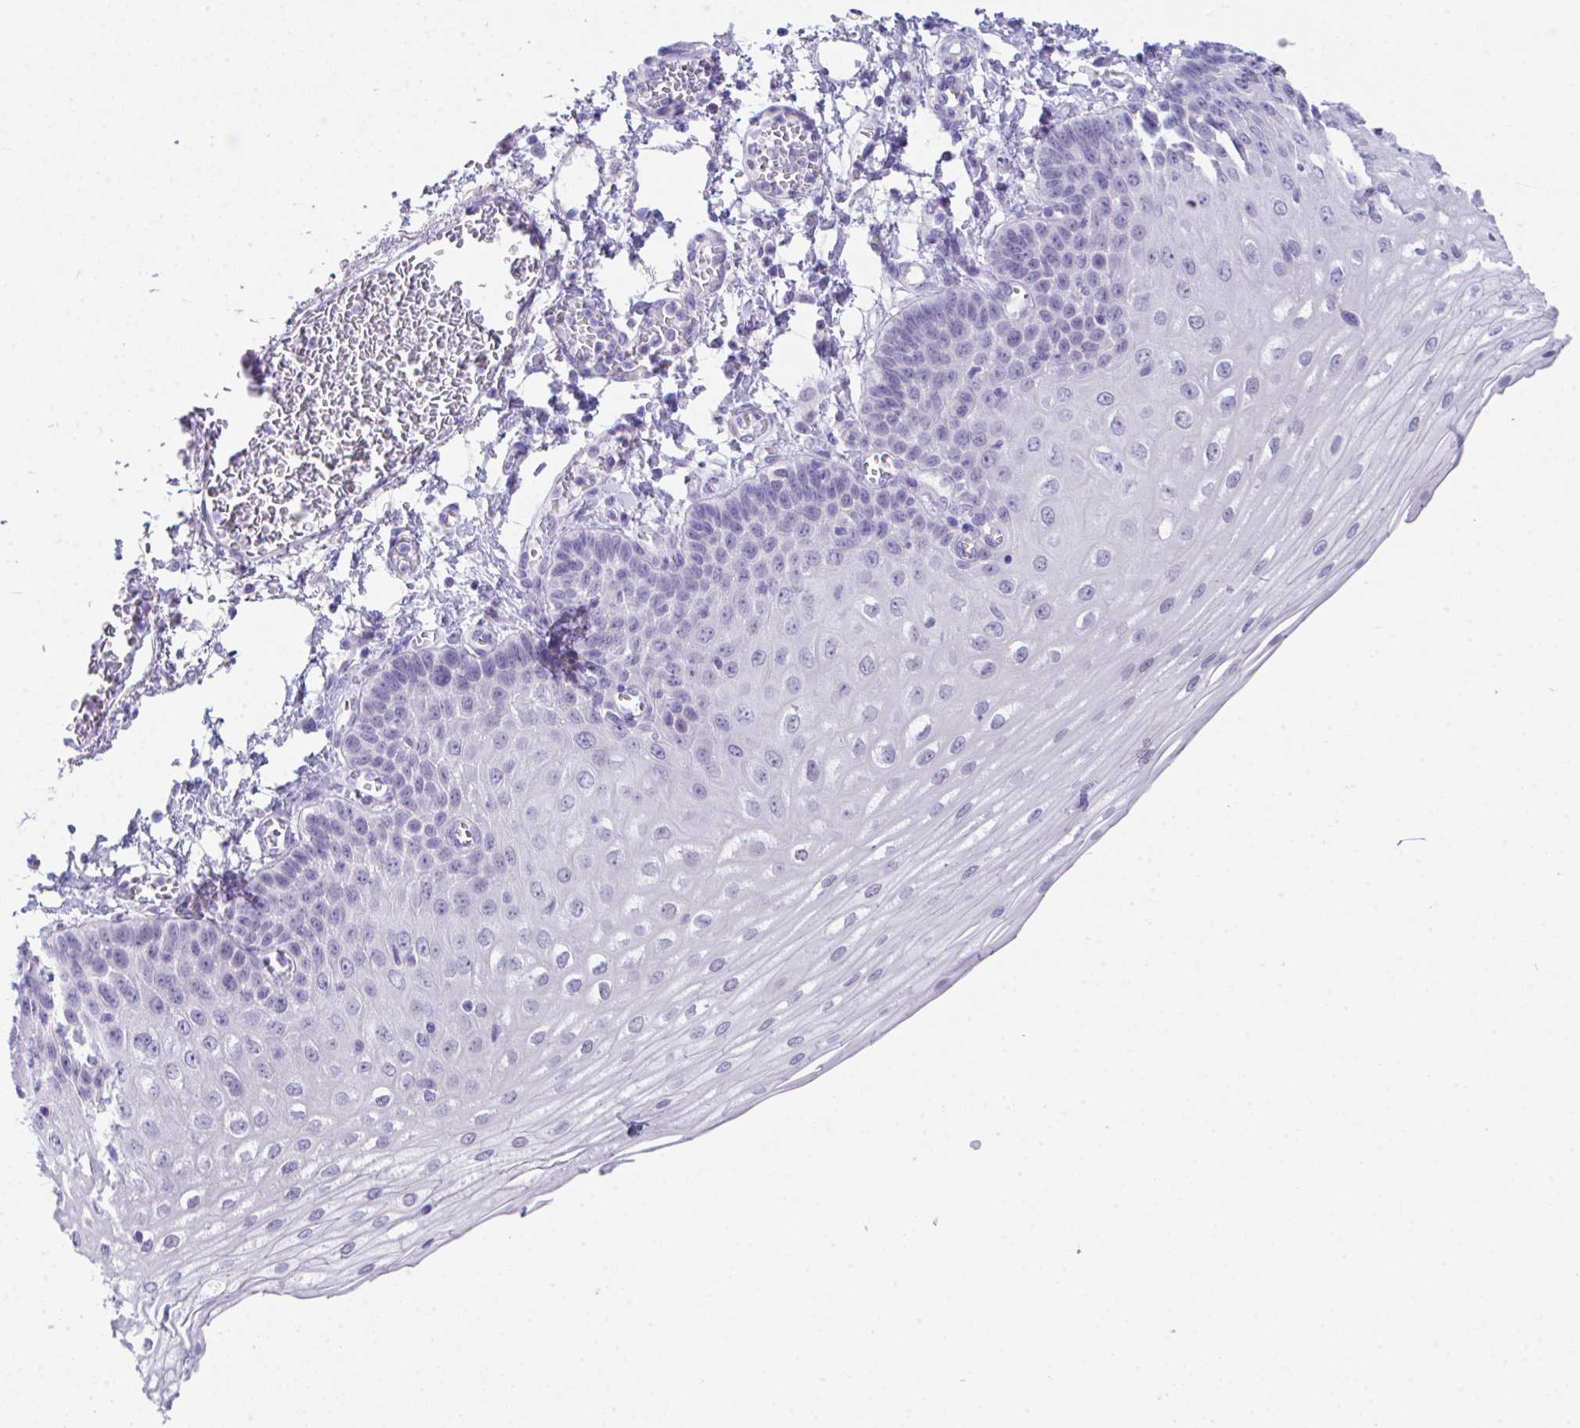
{"staining": {"intensity": "negative", "quantity": "none", "location": "none"}, "tissue": "esophagus", "cell_type": "Squamous epithelial cells", "image_type": "normal", "snomed": [{"axis": "morphology", "description": "Normal tissue, NOS"}, {"axis": "morphology", "description": "Adenocarcinoma, NOS"}, {"axis": "topography", "description": "Esophagus"}], "caption": "Esophagus stained for a protein using immunohistochemistry (IHC) exhibits no positivity squamous epithelial cells.", "gene": "HOXB4", "patient": {"sex": "male", "age": 81}}